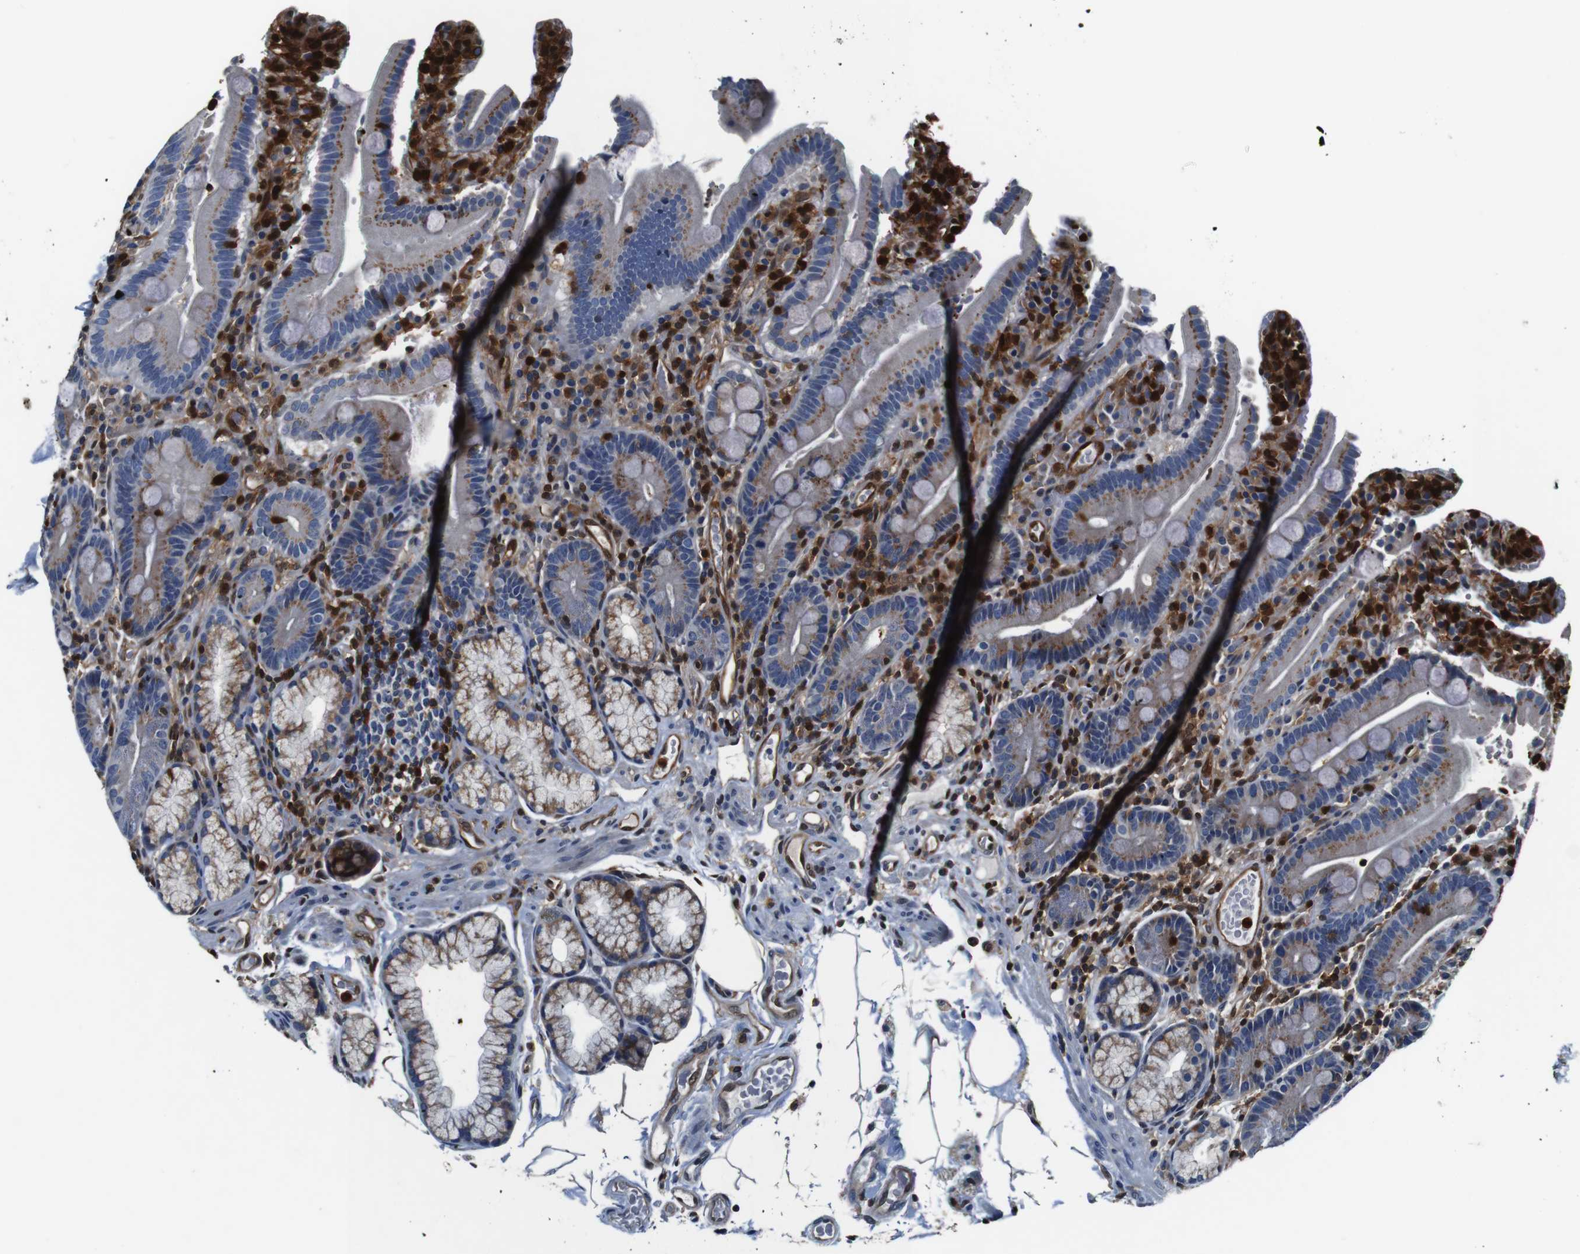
{"staining": {"intensity": "moderate", "quantity": "<25%", "location": "cytoplasmic/membranous"}, "tissue": "duodenum", "cell_type": "Glandular cells", "image_type": "normal", "snomed": [{"axis": "morphology", "description": "Normal tissue, NOS"}, {"axis": "topography", "description": "Small intestine, NOS"}], "caption": "Immunohistochemistry (IHC) (DAB) staining of normal human duodenum demonstrates moderate cytoplasmic/membranous protein staining in approximately <25% of glandular cells. (brown staining indicates protein expression, while blue staining denotes nuclei).", "gene": "ANXA1", "patient": {"sex": "female", "age": 71}}